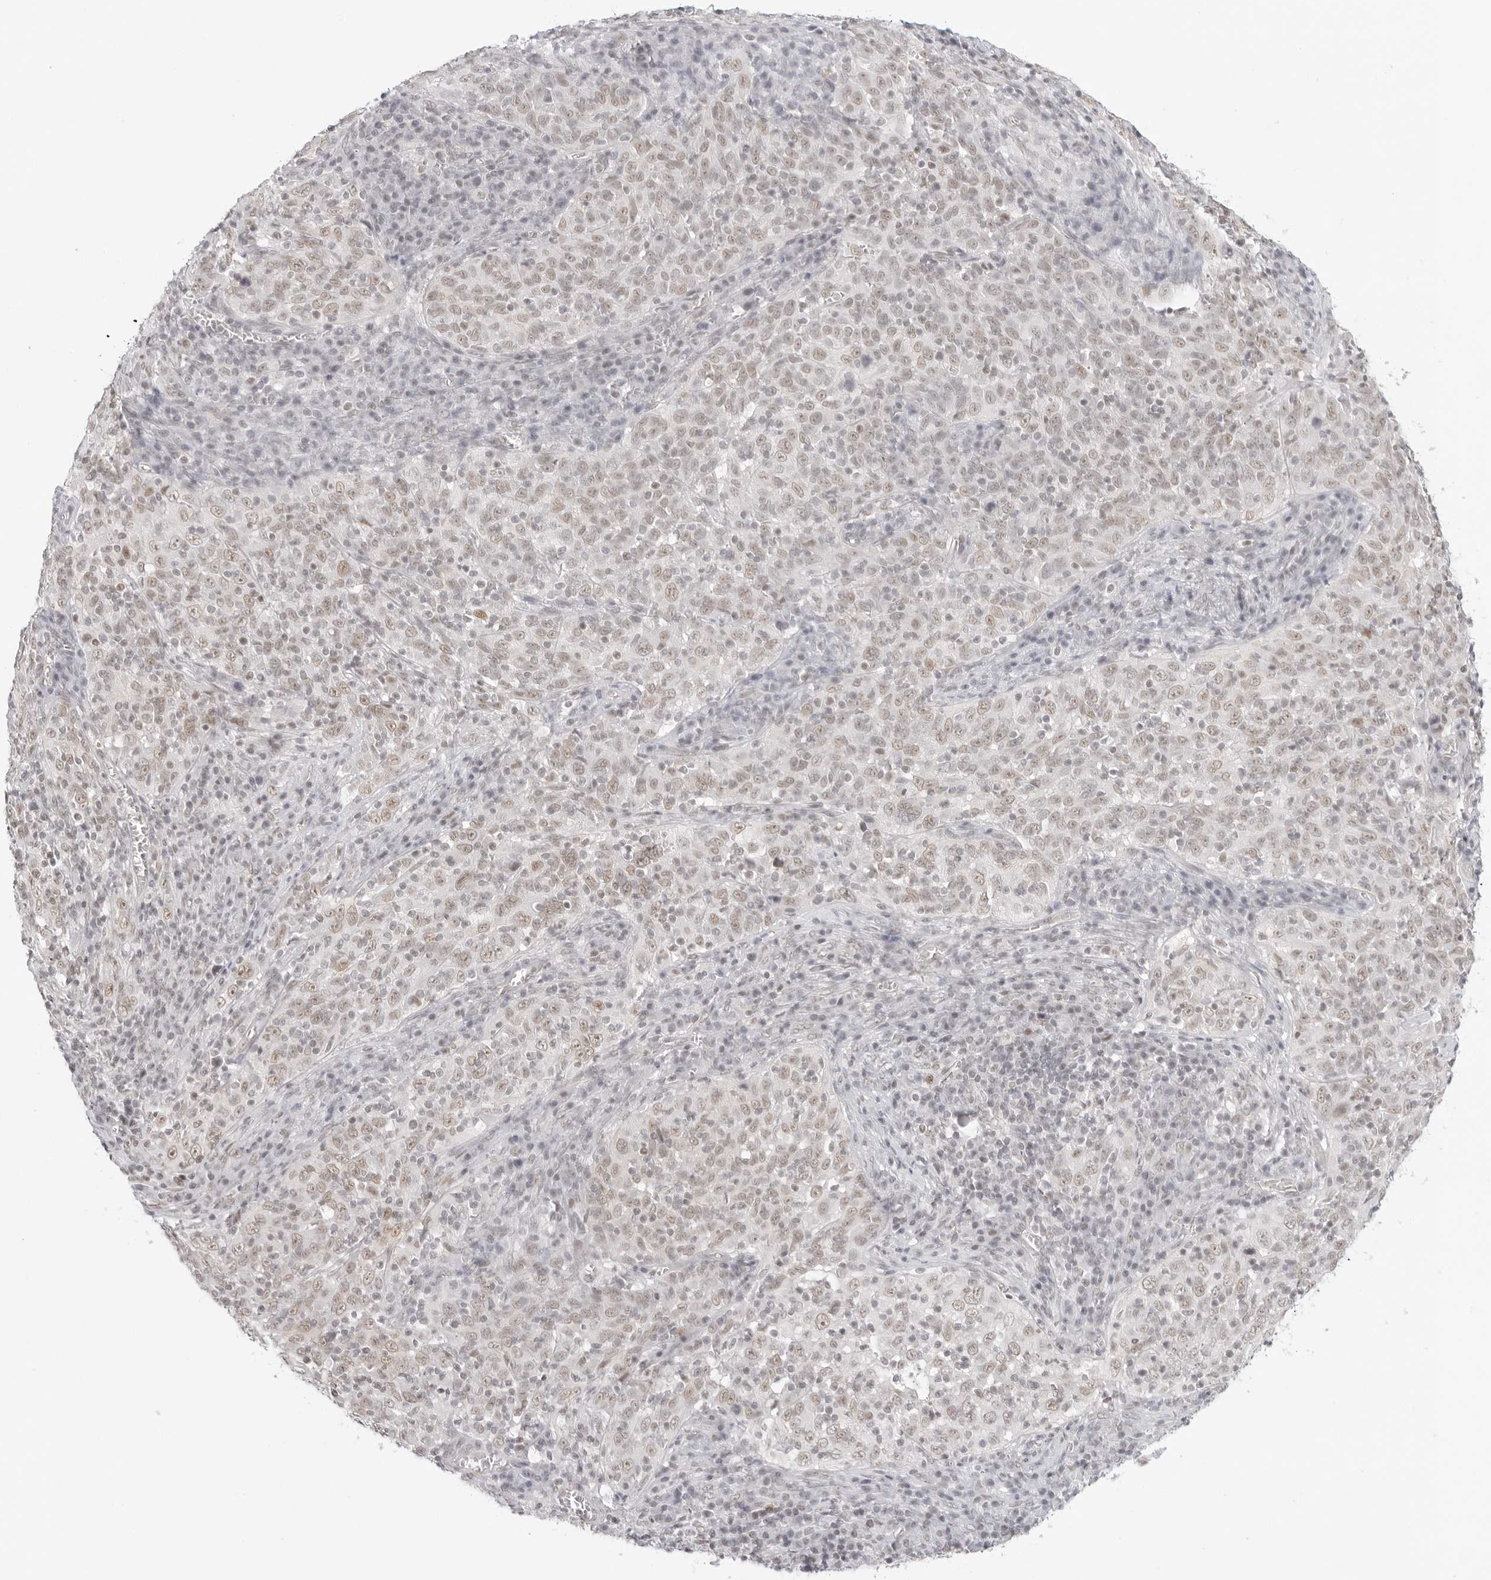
{"staining": {"intensity": "weak", "quantity": "25%-75%", "location": "nuclear"}, "tissue": "cervical cancer", "cell_type": "Tumor cells", "image_type": "cancer", "snomed": [{"axis": "morphology", "description": "Squamous cell carcinoma, NOS"}, {"axis": "topography", "description": "Cervix"}], "caption": "Human cervical cancer (squamous cell carcinoma) stained with a protein marker displays weak staining in tumor cells.", "gene": "TCIM", "patient": {"sex": "female", "age": 46}}